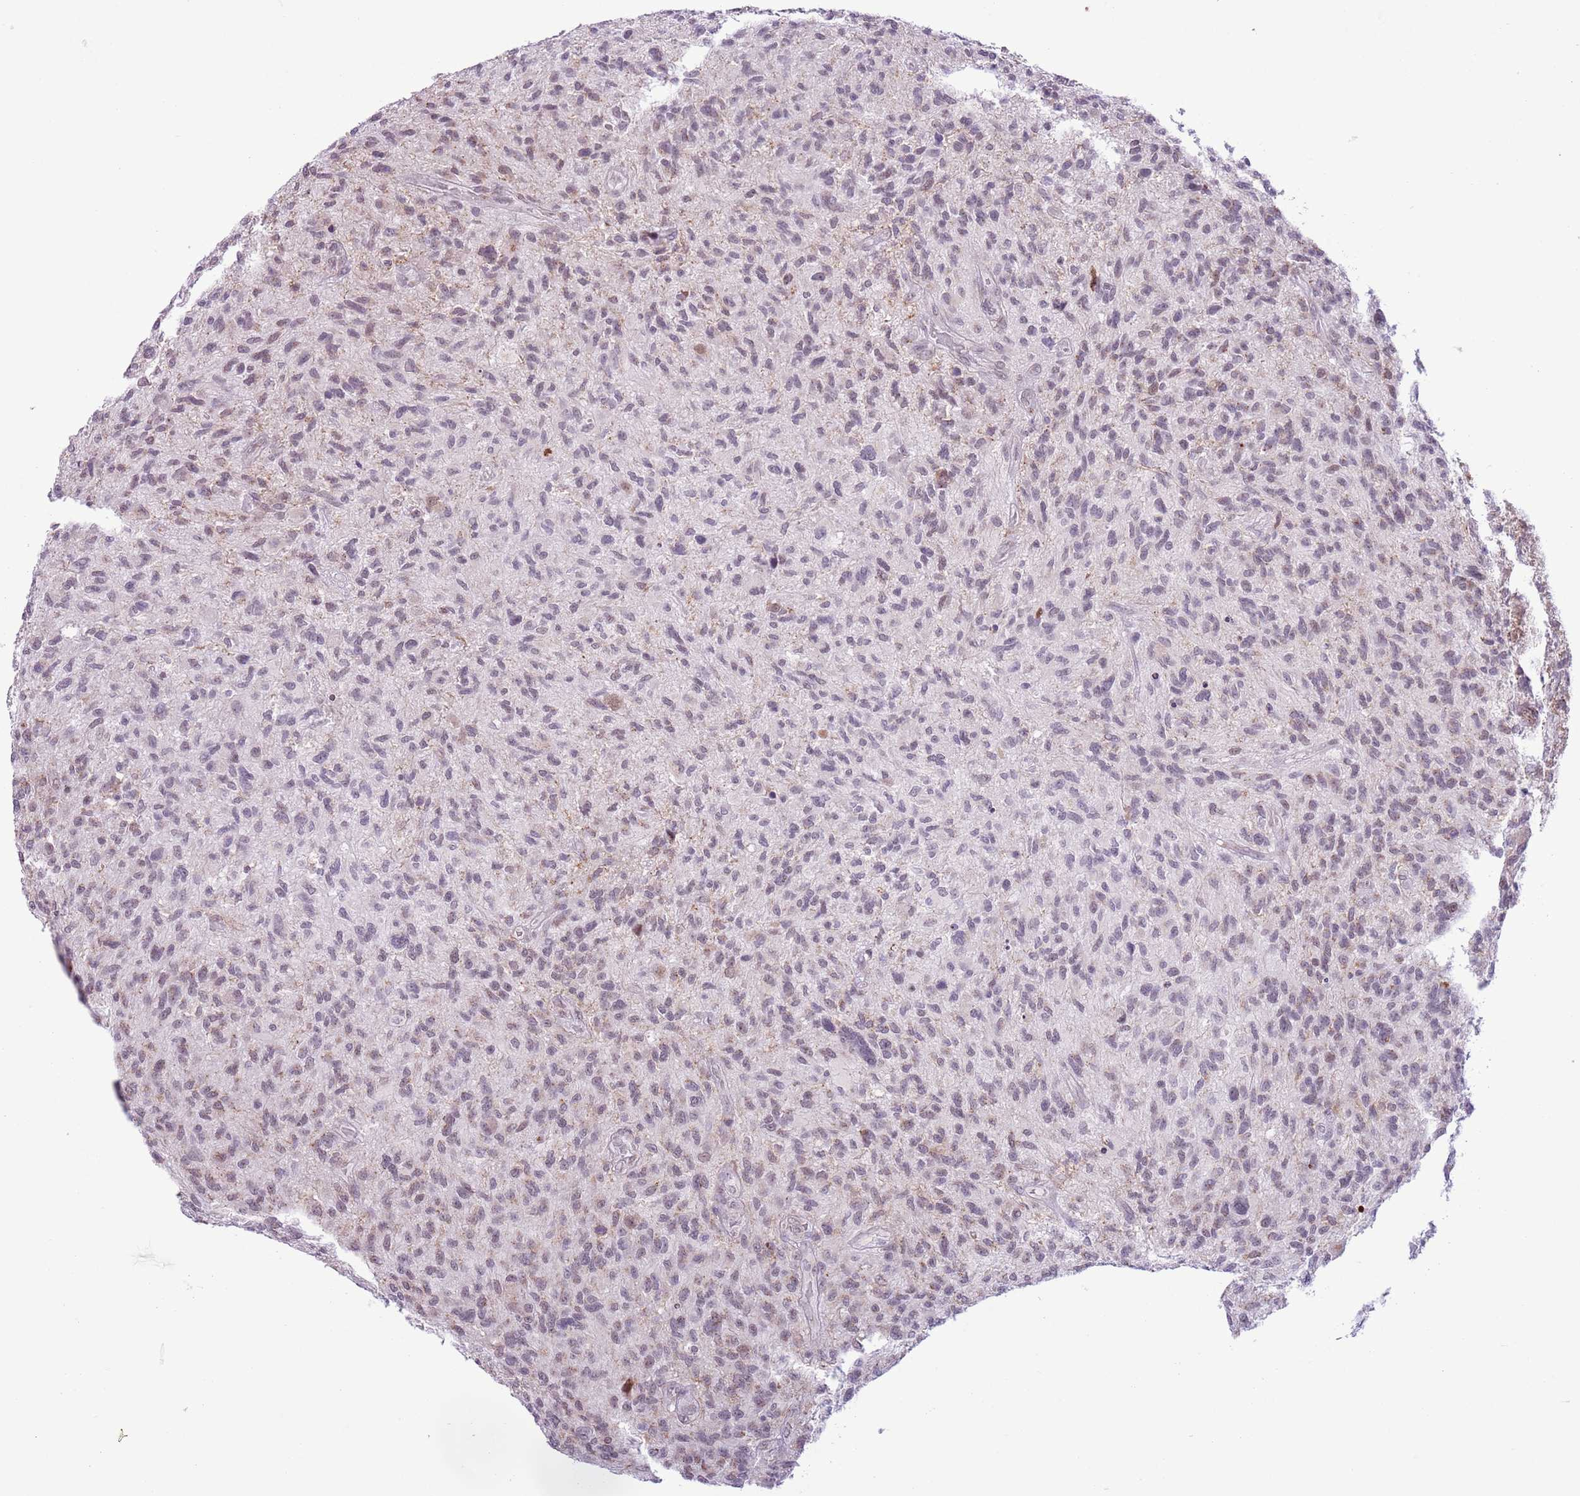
{"staining": {"intensity": "weak", "quantity": "25%-75%", "location": "nuclear"}, "tissue": "glioma", "cell_type": "Tumor cells", "image_type": "cancer", "snomed": [{"axis": "morphology", "description": "Glioma, malignant, High grade"}, {"axis": "topography", "description": "Brain"}], "caption": "The micrograph exhibits immunohistochemical staining of glioma. There is weak nuclear positivity is seen in approximately 25%-75% of tumor cells.", "gene": "ZNF576", "patient": {"sex": "male", "age": 47}}